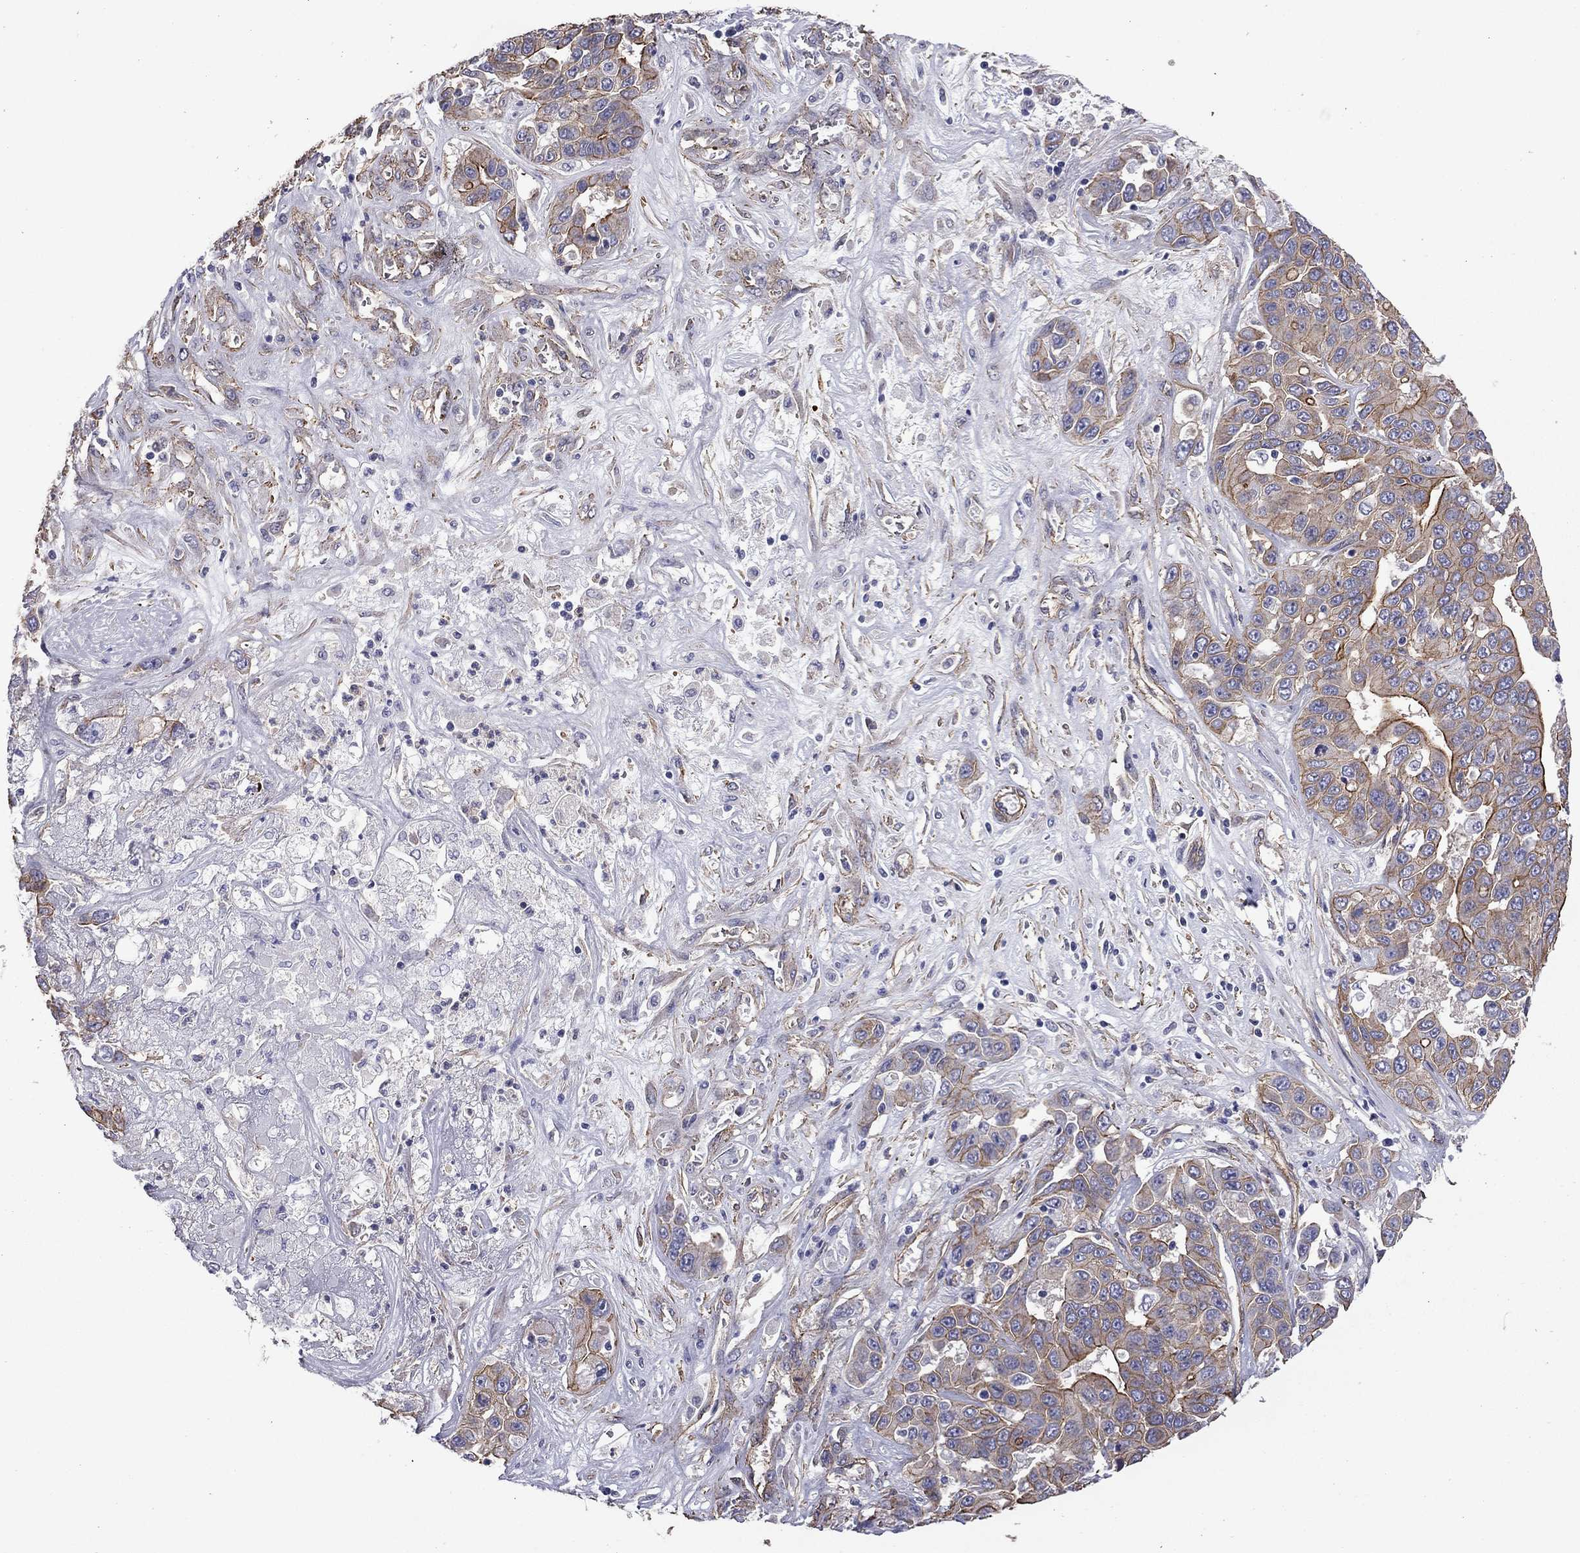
{"staining": {"intensity": "strong", "quantity": "25%-75%", "location": "cytoplasmic/membranous"}, "tissue": "liver cancer", "cell_type": "Tumor cells", "image_type": "cancer", "snomed": [{"axis": "morphology", "description": "Cholangiocarcinoma"}, {"axis": "topography", "description": "Liver"}], "caption": "Immunohistochemical staining of liver cholangiocarcinoma displays high levels of strong cytoplasmic/membranous protein positivity in about 25%-75% of tumor cells.", "gene": "TCHH", "patient": {"sex": "female", "age": 52}}